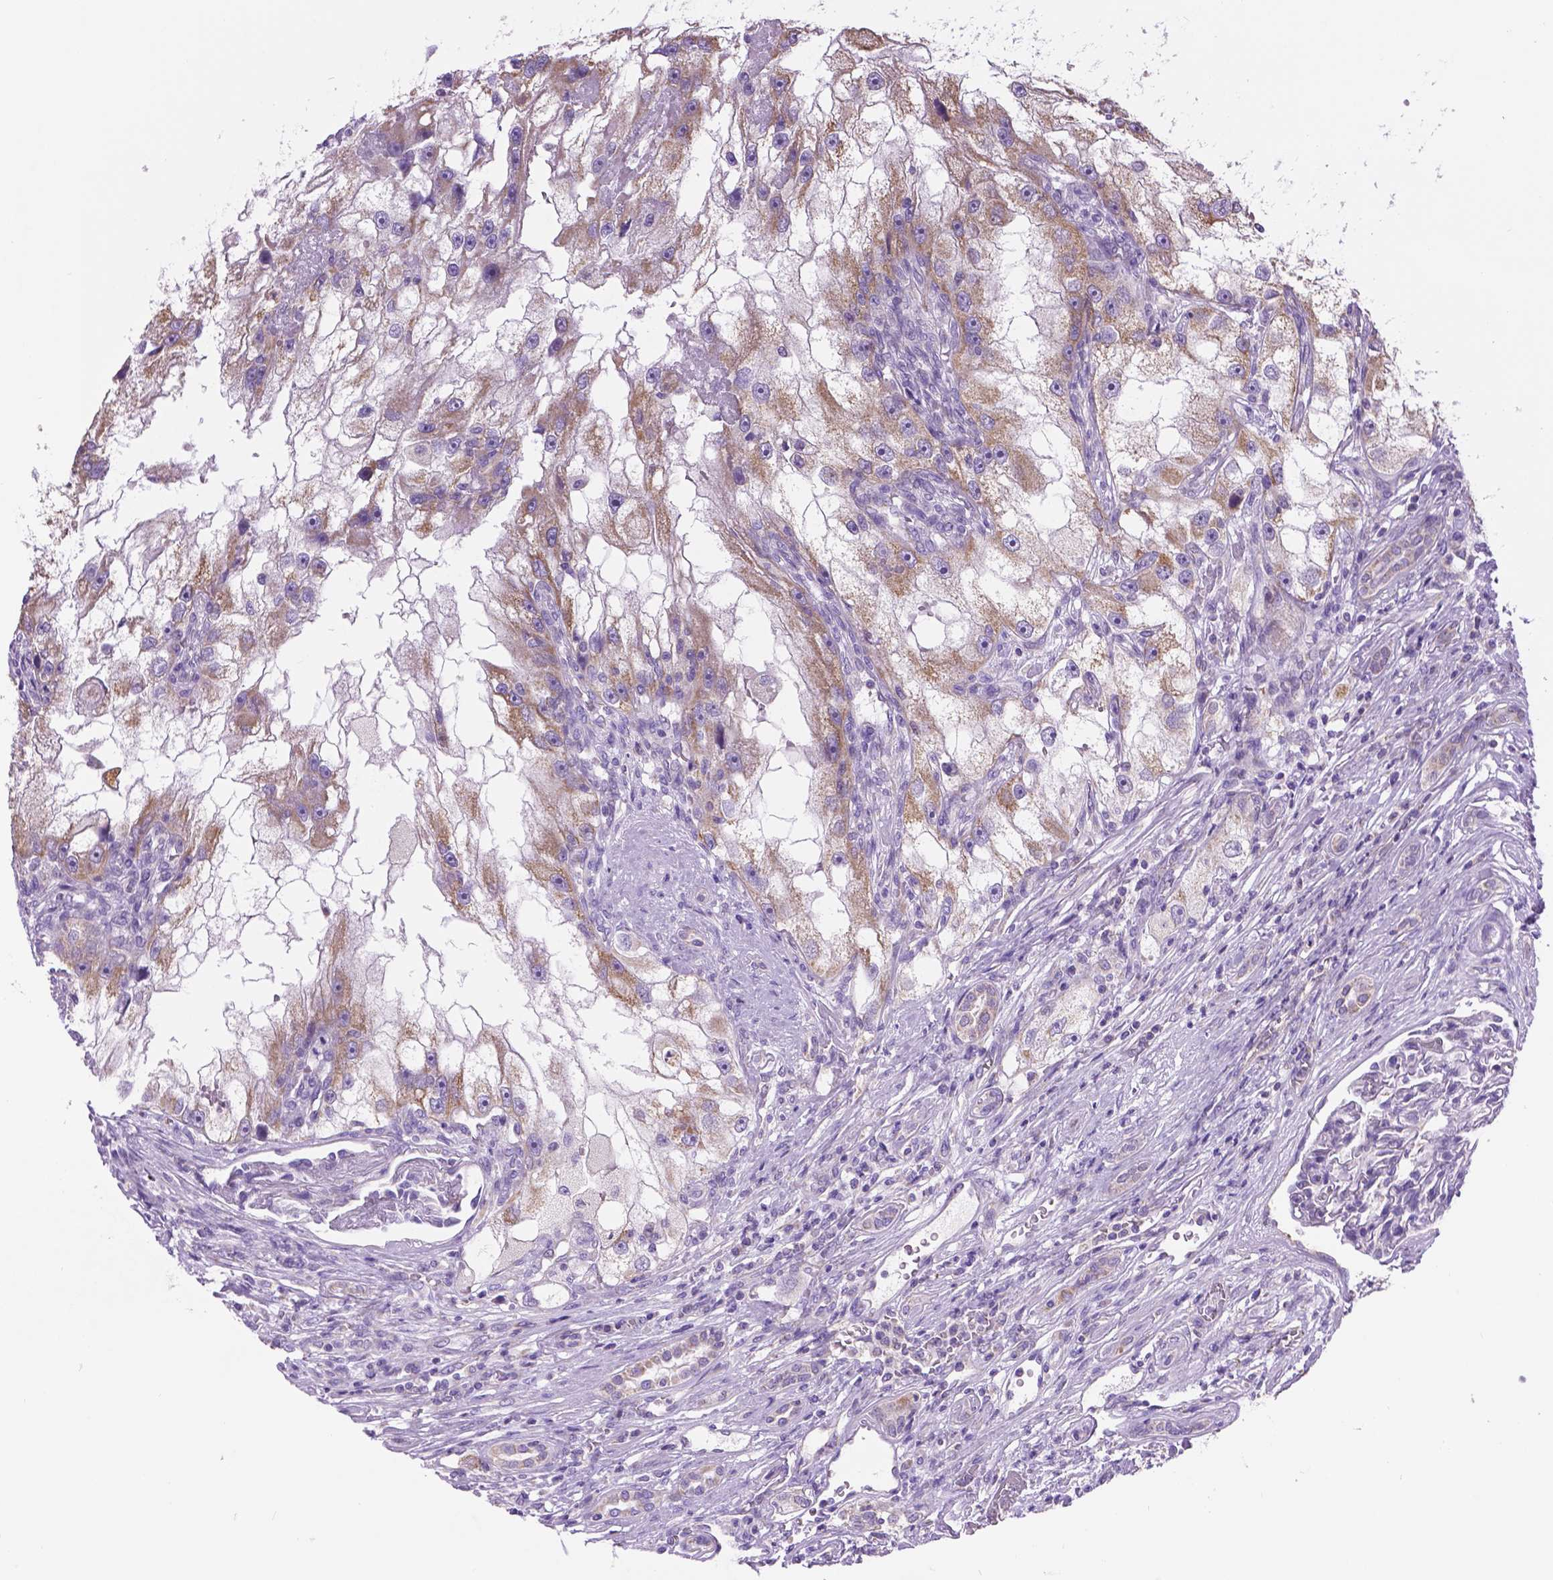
{"staining": {"intensity": "moderate", "quantity": "25%-75%", "location": "cytoplasmic/membranous"}, "tissue": "renal cancer", "cell_type": "Tumor cells", "image_type": "cancer", "snomed": [{"axis": "morphology", "description": "Adenocarcinoma, NOS"}, {"axis": "topography", "description": "Kidney"}], "caption": "Immunohistochemical staining of human renal cancer (adenocarcinoma) displays medium levels of moderate cytoplasmic/membranous expression in about 25%-75% of tumor cells. (DAB (3,3'-diaminobenzidine) IHC with brightfield microscopy, high magnification).", "gene": "CSPG5", "patient": {"sex": "male", "age": 63}}